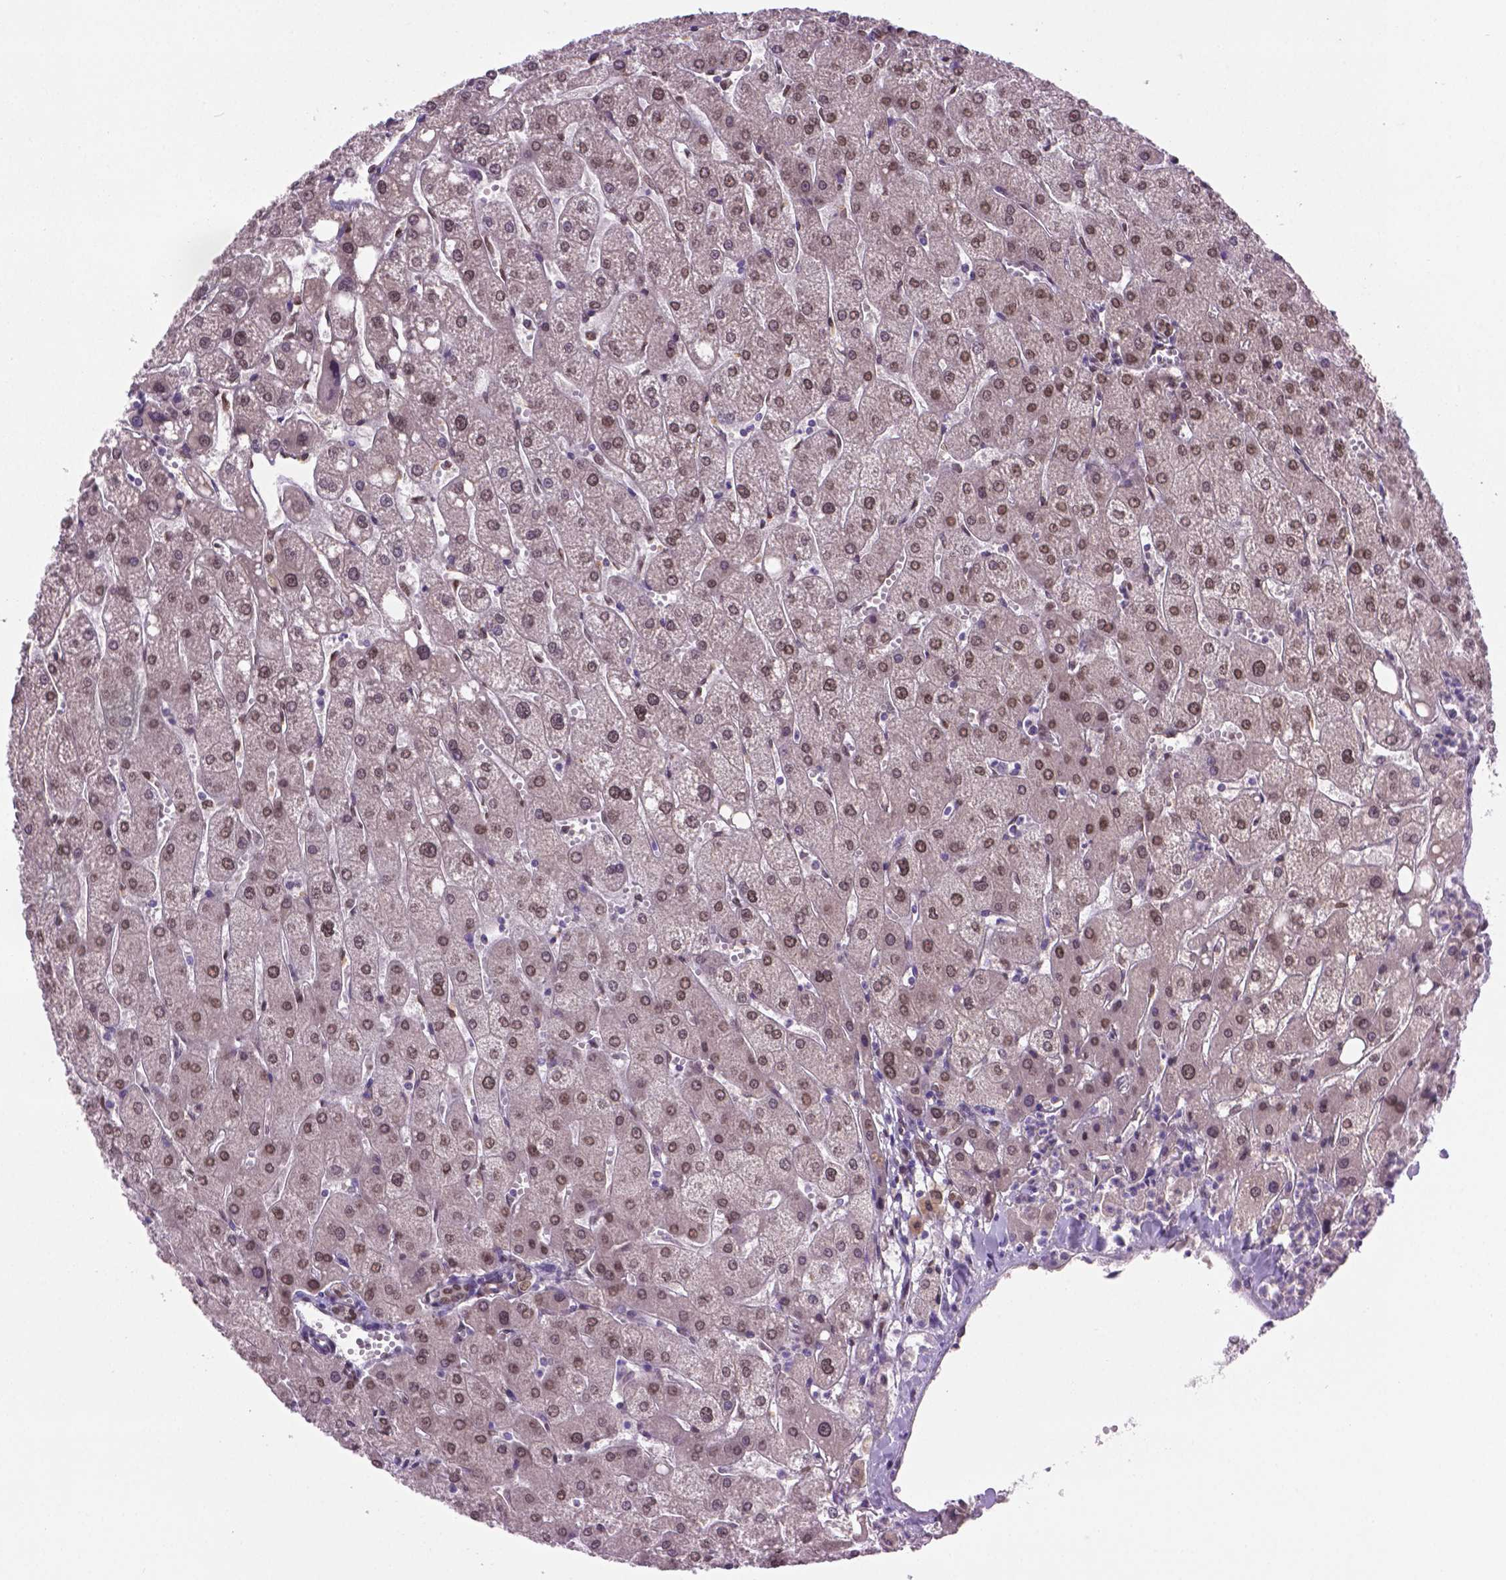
{"staining": {"intensity": "weak", "quantity": ">75%", "location": "nuclear"}, "tissue": "liver", "cell_type": "Cholangiocytes", "image_type": "normal", "snomed": [{"axis": "morphology", "description": "Normal tissue, NOS"}, {"axis": "topography", "description": "Liver"}], "caption": "Cholangiocytes show weak nuclear staining in about >75% of cells in benign liver.", "gene": "ENSG00000289700", "patient": {"sex": "male", "age": 67}}